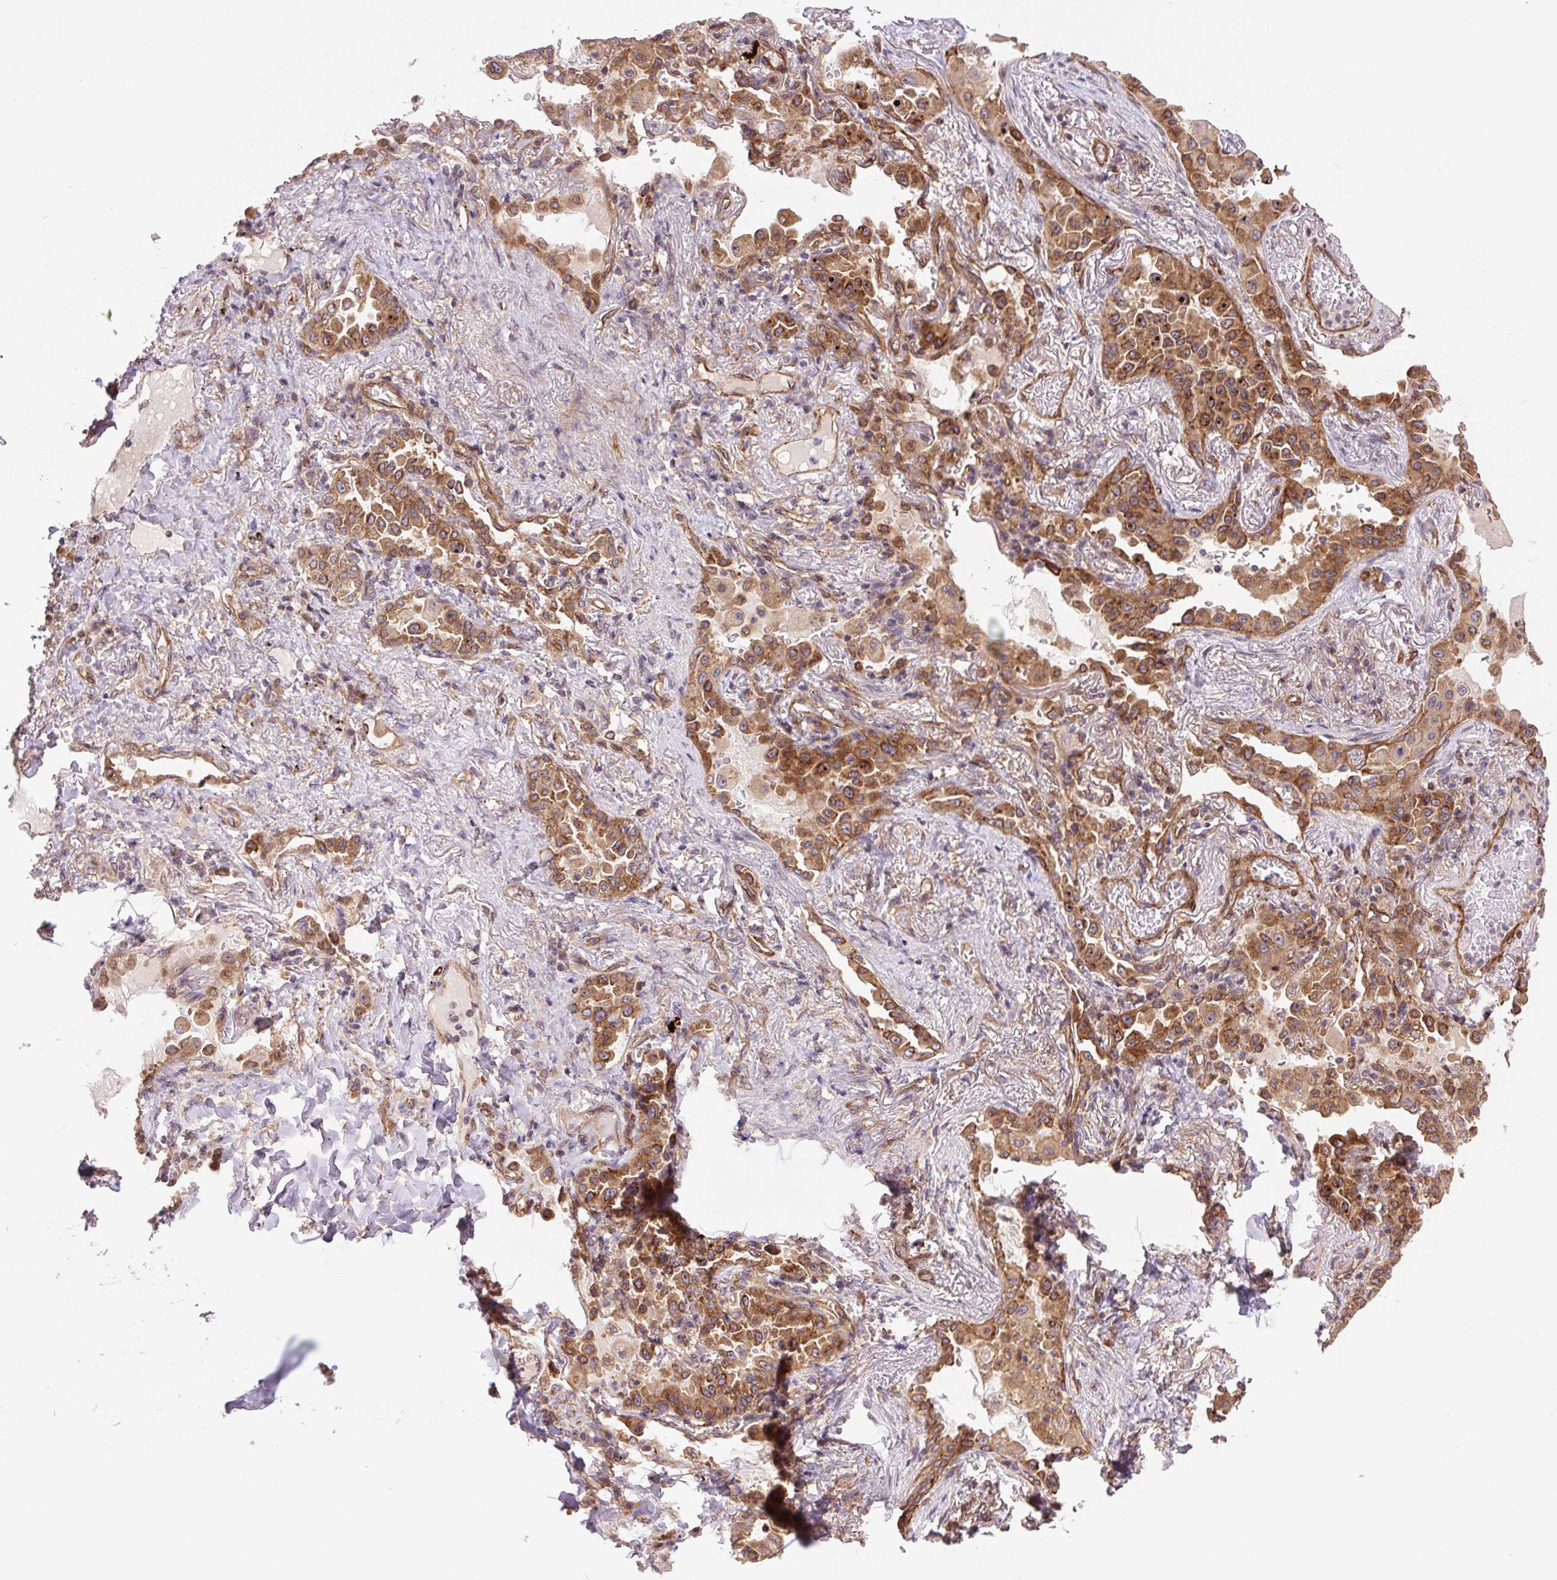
{"staining": {"intensity": "moderate", "quantity": ">75%", "location": "cytoplasmic/membranous"}, "tissue": "lung cancer", "cell_type": "Tumor cells", "image_type": "cancer", "snomed": [{"axis": "morphology", "description": "Squamous cell carcinoma, NOS"}, {"axis": "topography", "description": "Lung"}], "caption": "Human lung squamous cell carcinoma stained for a protein (brown) reveals moderate cytoplasmic/membranous positive staining in approximately >75% of tumor cells.", "gene": "SEPTIN10", "patient": {"sex": "male", "age": 74}}